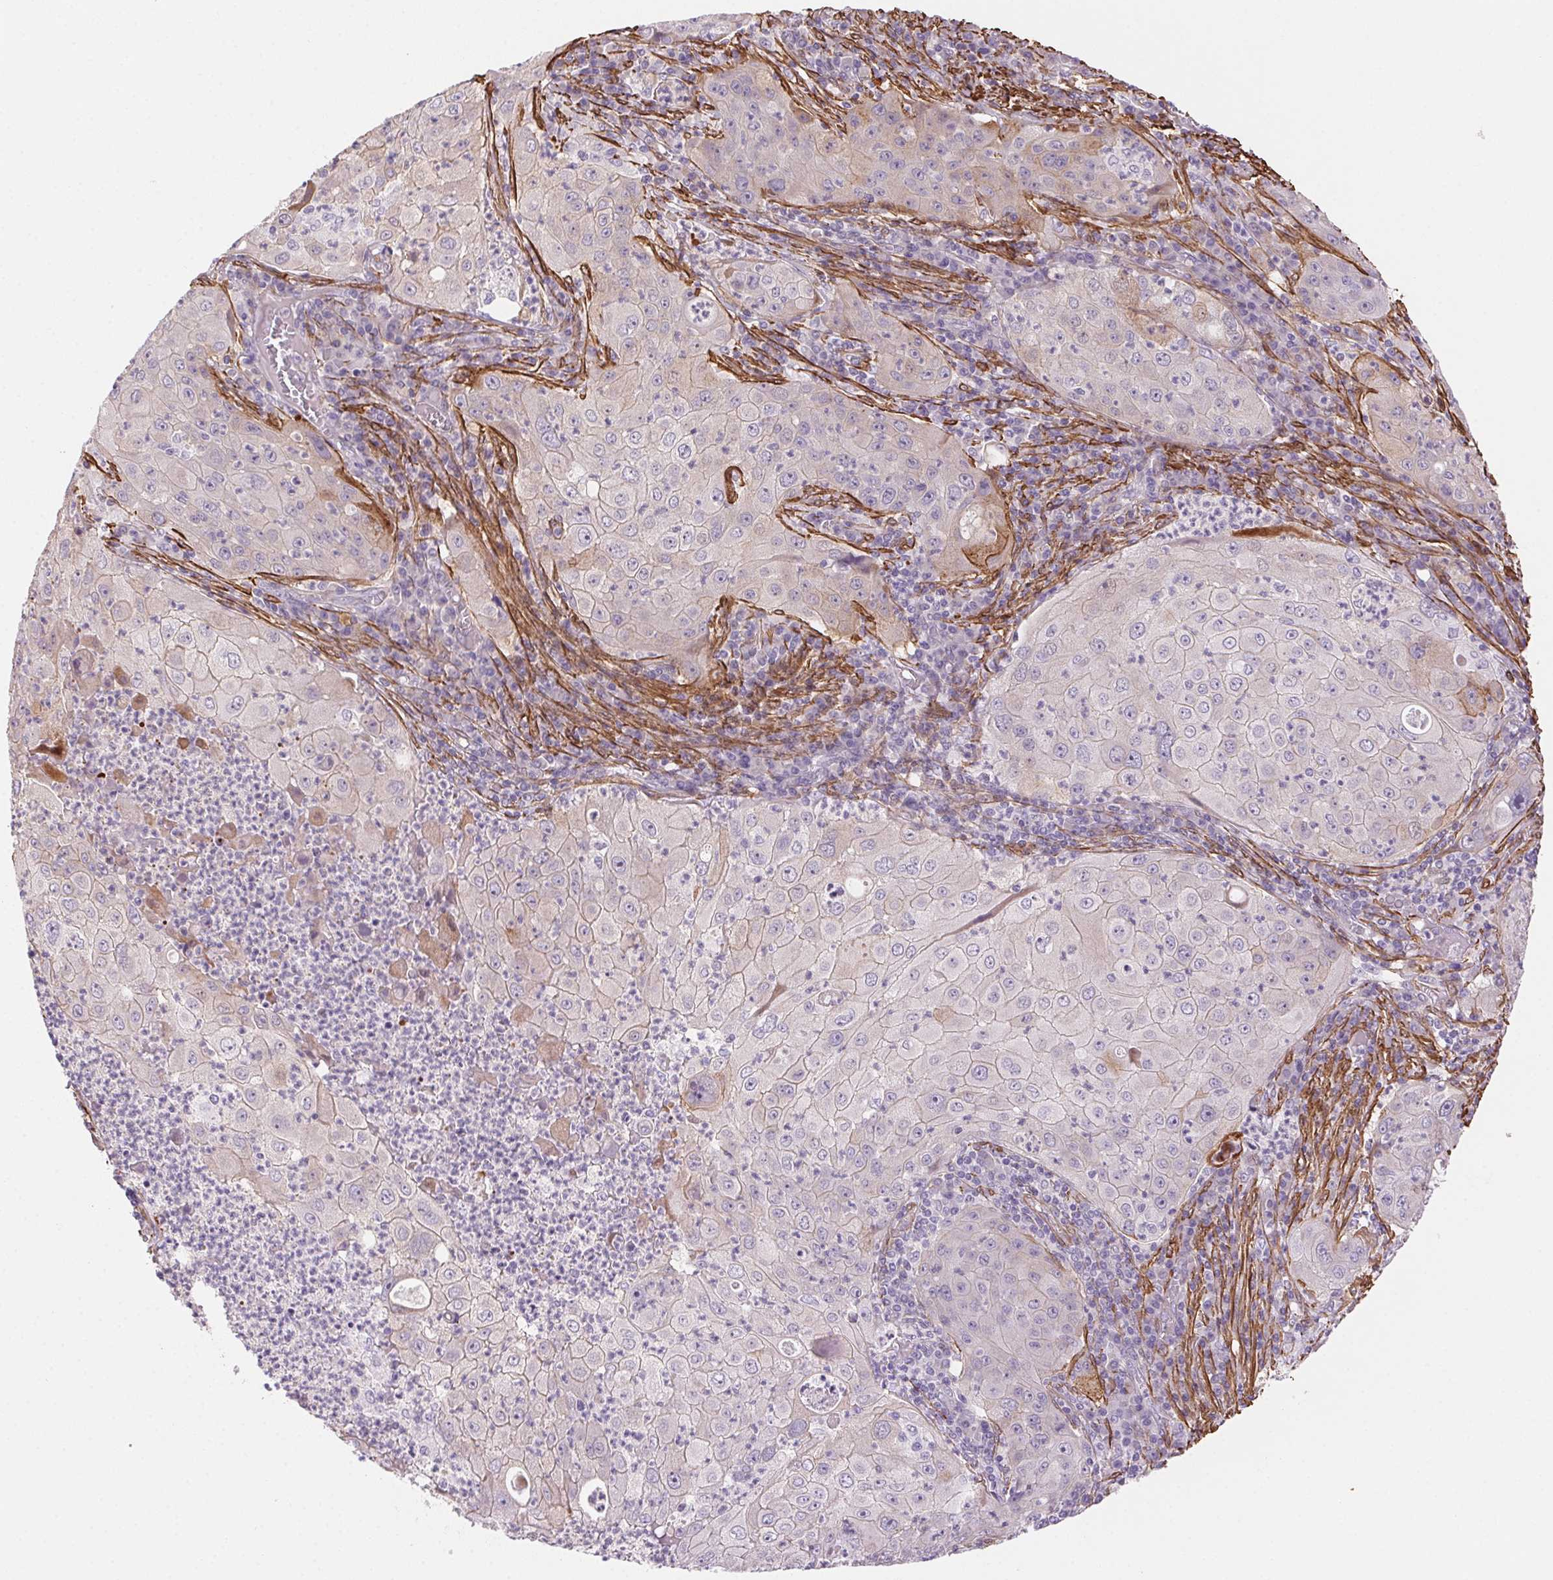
{"staining": {"intensity": "negative", "quantity": "none", "location": "none"}, "tissue": "lung cancer", "cell_type": "Tumor cells", "image_type": "cancer", "snomed": [{"axis": "morphology", "description": "Squamous cell carcinoma, NOS"}, {"axis": "topography", "description": "Lung"}], "caption": "Histopathology image shows no protein positivity in tumor cells of squamous cell carcinoma (lung) tissue.", "gene": "GPX8", "patient": {"sex": "female", "age": 59}}